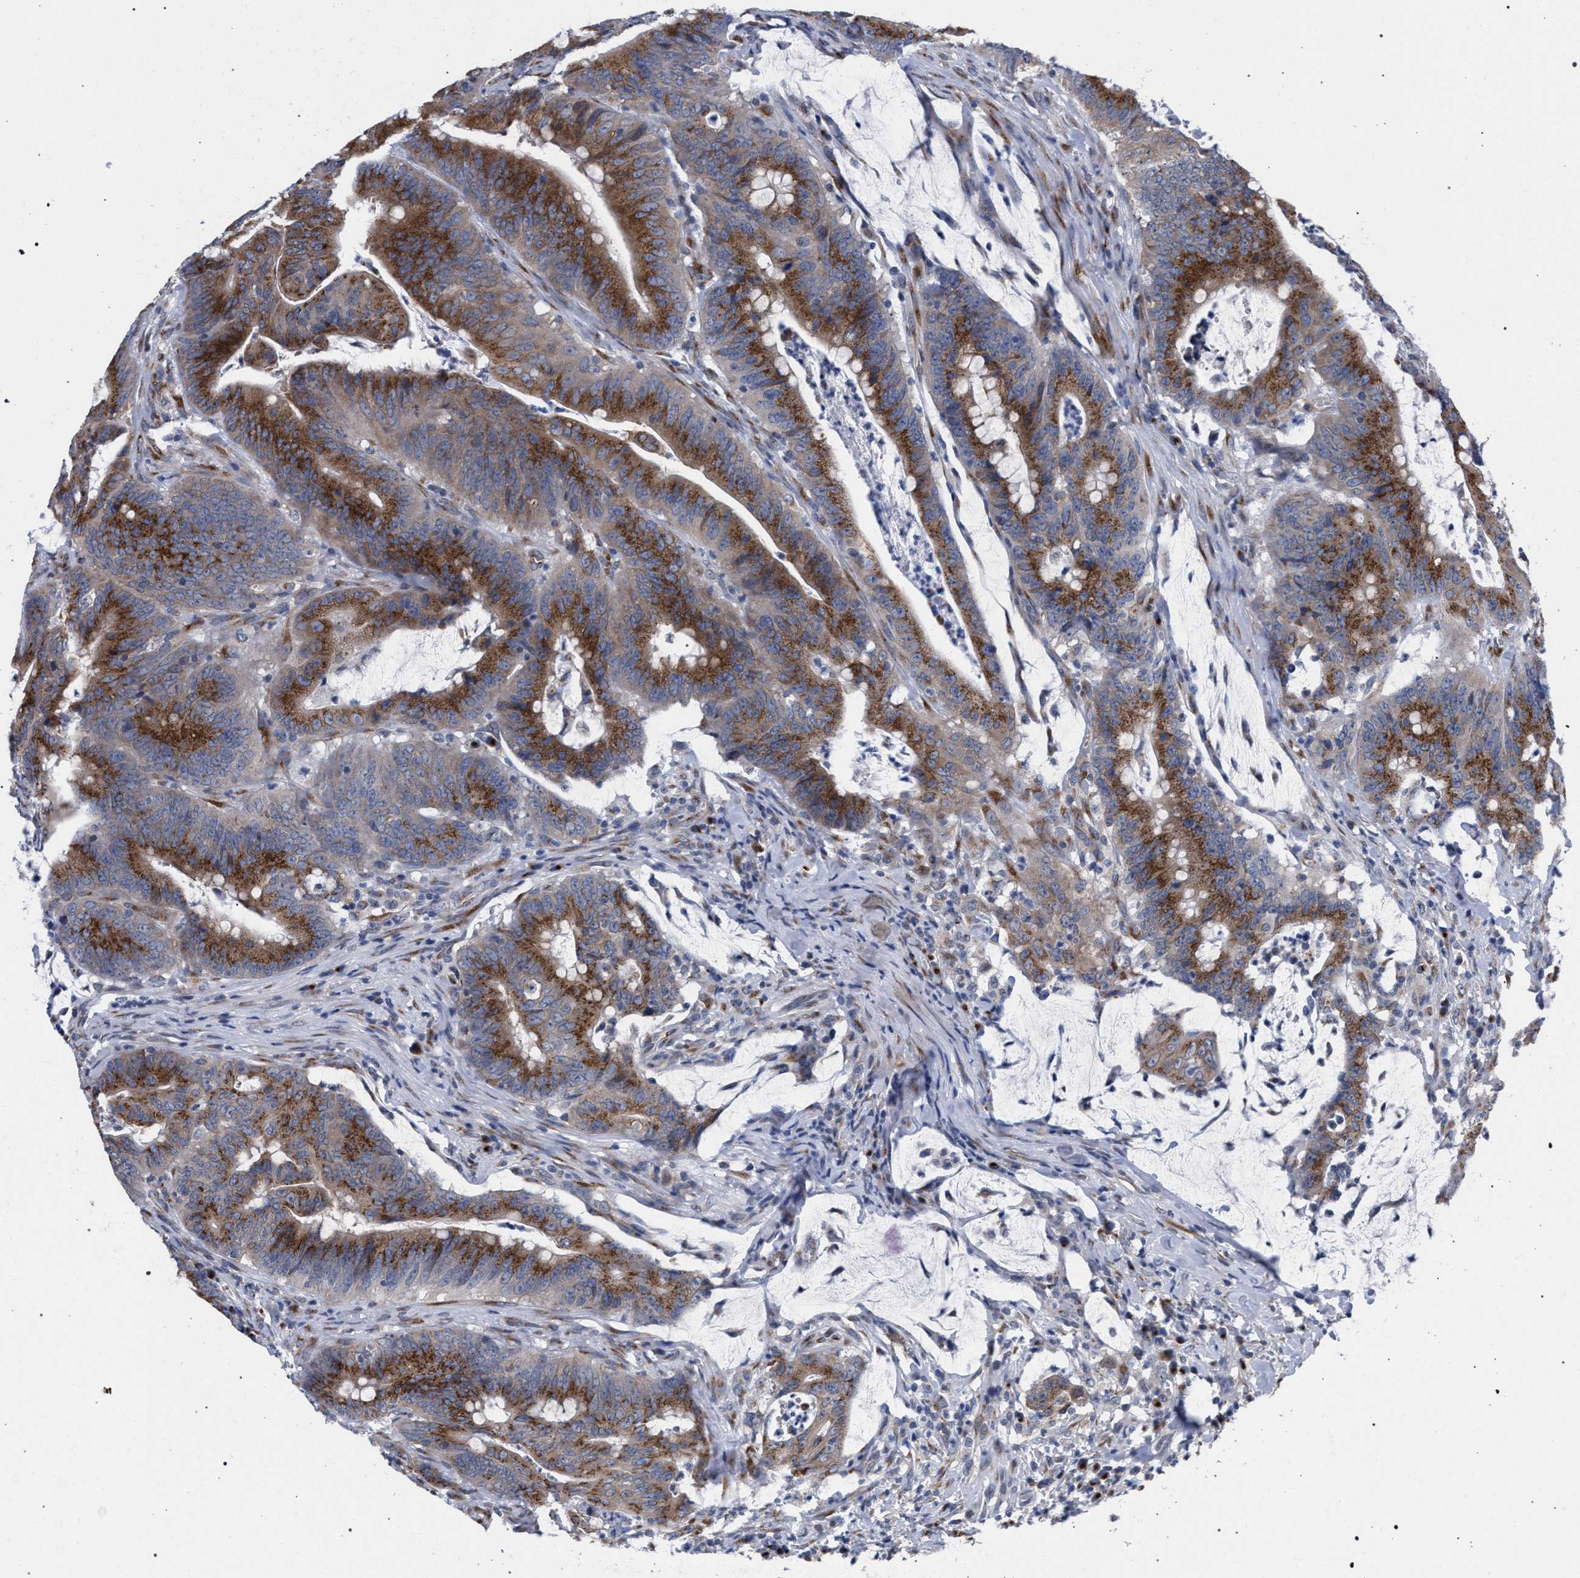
{"staining": {"intensity": "strong", "quantity": ">75%", "location": "cytoplasmic/membranous"}, "tissue": "colorectal cancer", "cell_type": "Tumor cells", "image_type": "cancer", "snomed": [{"axis": "morphology", "description": "Adenocarcinoma, NOS"}, {"axis": "topography", "description": "Colon"}], "caption": "Immunohistochemical staining of human colorectal adenocarcinoma exhibits high levels of strong cytoplasmic/membranous positivity in about >75% of tumor cells.", "gene": "GOLGA2", "patient": {"sex": "male", "age": 45}}